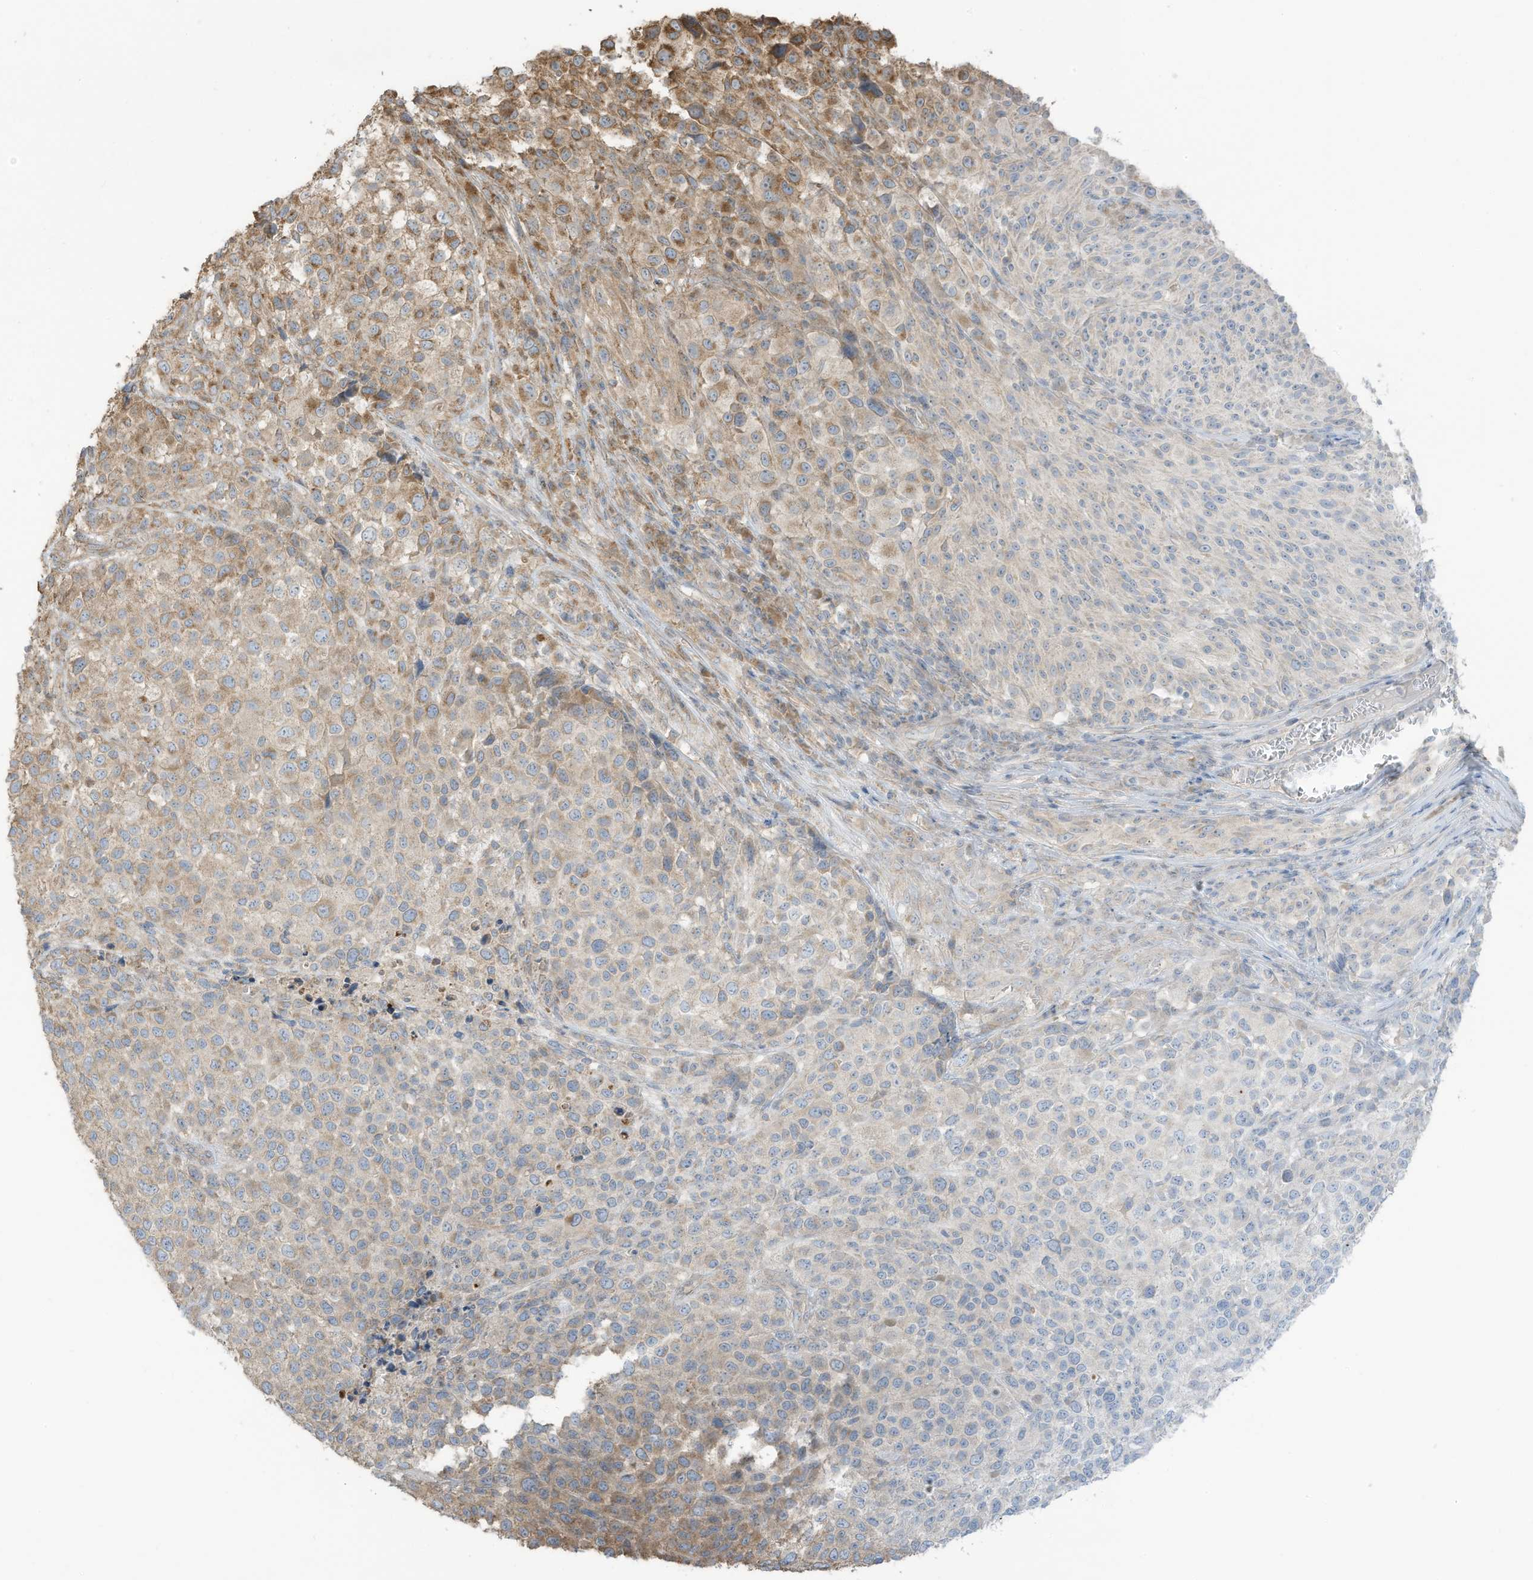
{"staining": {"intensity": "moderate", "quantity": "25%-75%", "location": "cytoplasmic/membranous"}, "tissue": "melanoma", "cell_type": "Tumor cells", "image_type": "cancer", "snomed": [{"axis": "morphology", "description": "Malignant melanoma, NOS"}, {"axis": "topography", "description": "Skin of trunk"}], "caption": "The histopathology image shows staining of melanoma, revealing moderate cytoplasmic/membranous protein expression (brown color) within tumor cells.", "gene": "CGAS", "patient": {"sex": "male", "age": 71}}